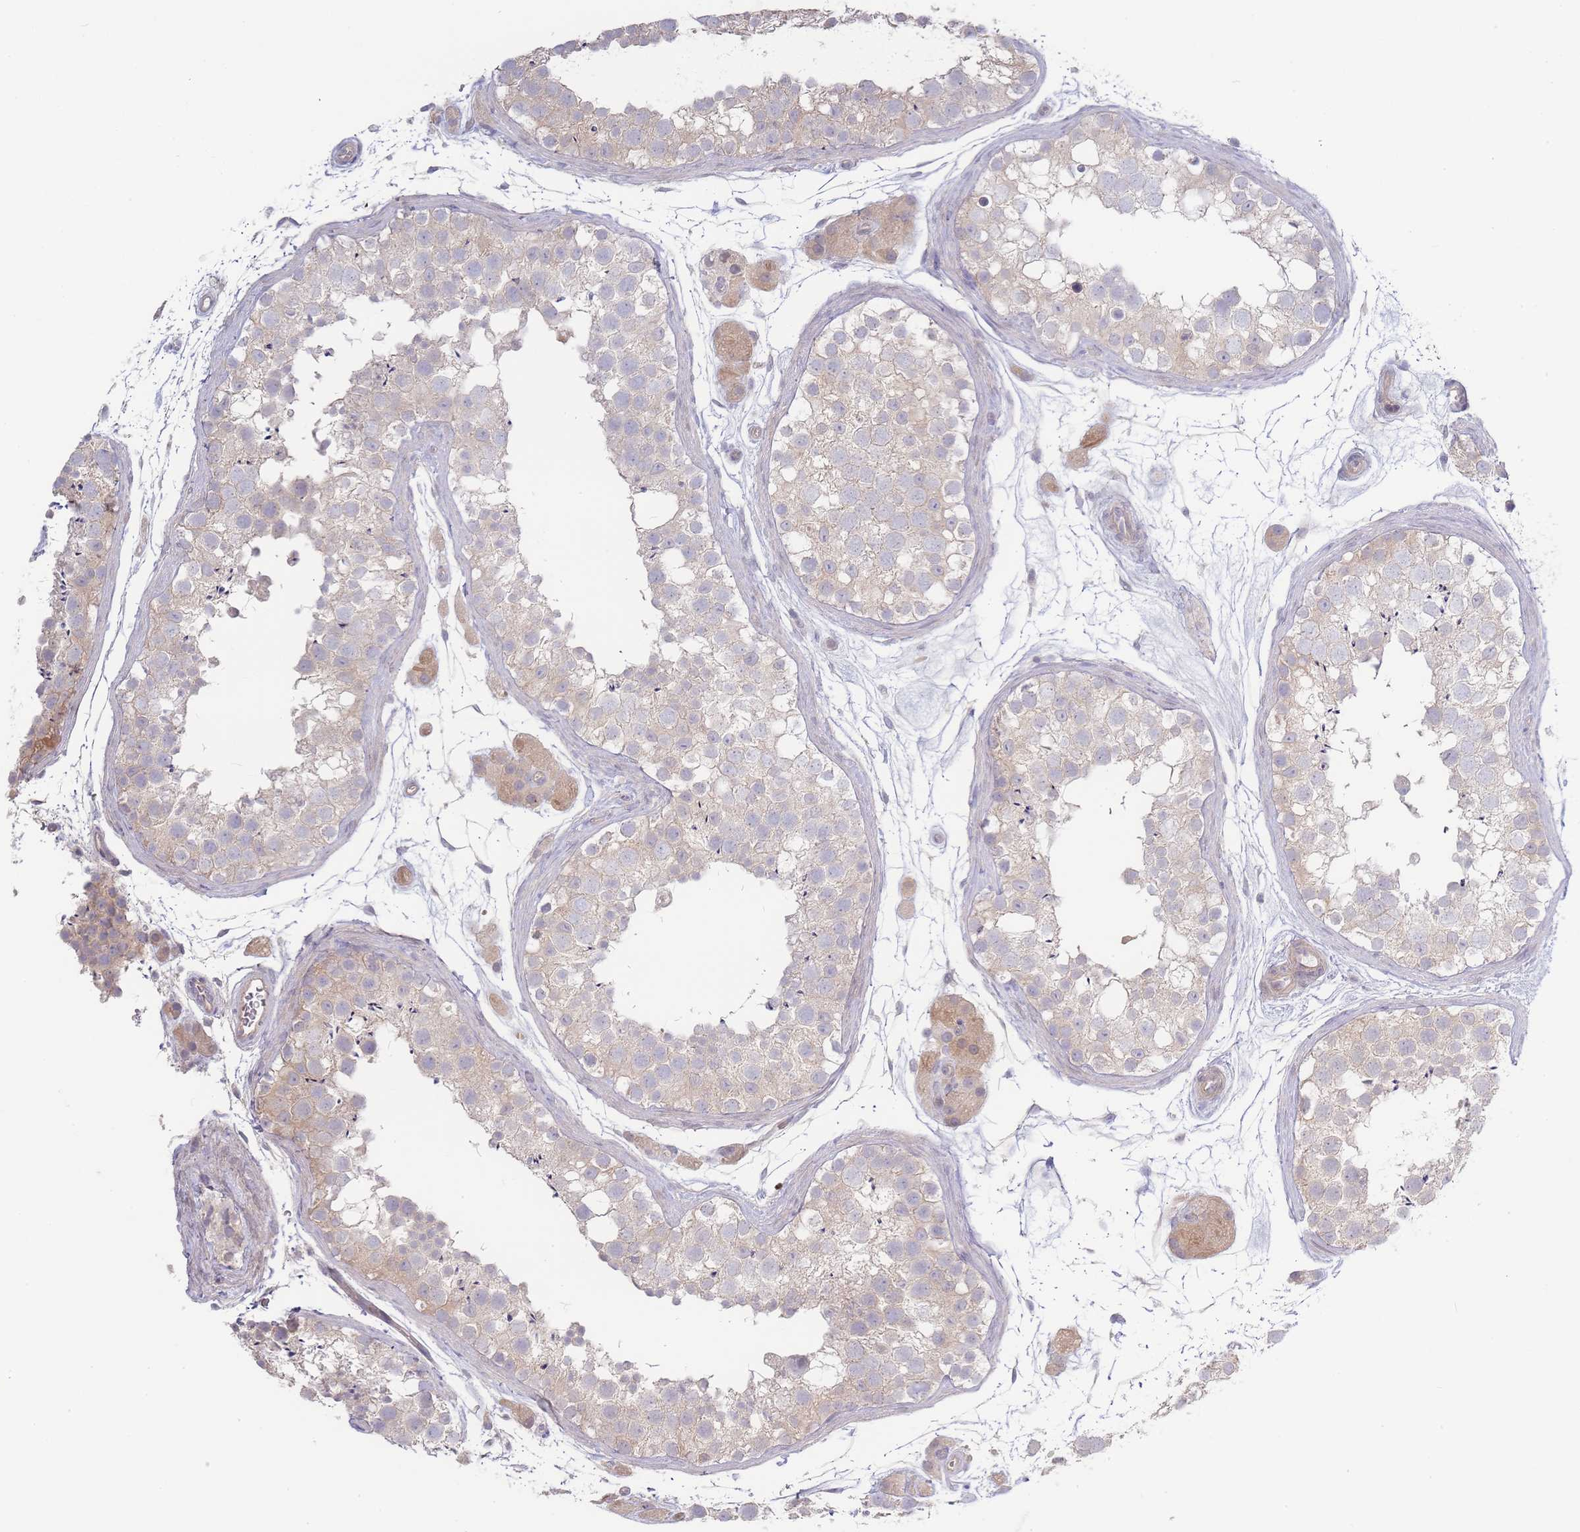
{"staining": {"intensity": "weak", "quantity": "25%-75%", "location": "cytoplasmic/membranous"}, "tissue": "testis", "cell_type": "Cells in seminiferous ducts", "image_type": "normal", "snomed": [{"axis": "morphology", "description": "Normal tissue, NOS"}, {"axis": "topography", "description": "Testis"}], "caption": "A high-resolution histopathology image shows IHC staining of unremarkable testis, which exhibits weak cytoplasmic/membranous staining in approximately 25%-75% of cells in seminiferous ducts.", "gene": "SPHKAP", "patient": {"sex": "male", "age": 41}}